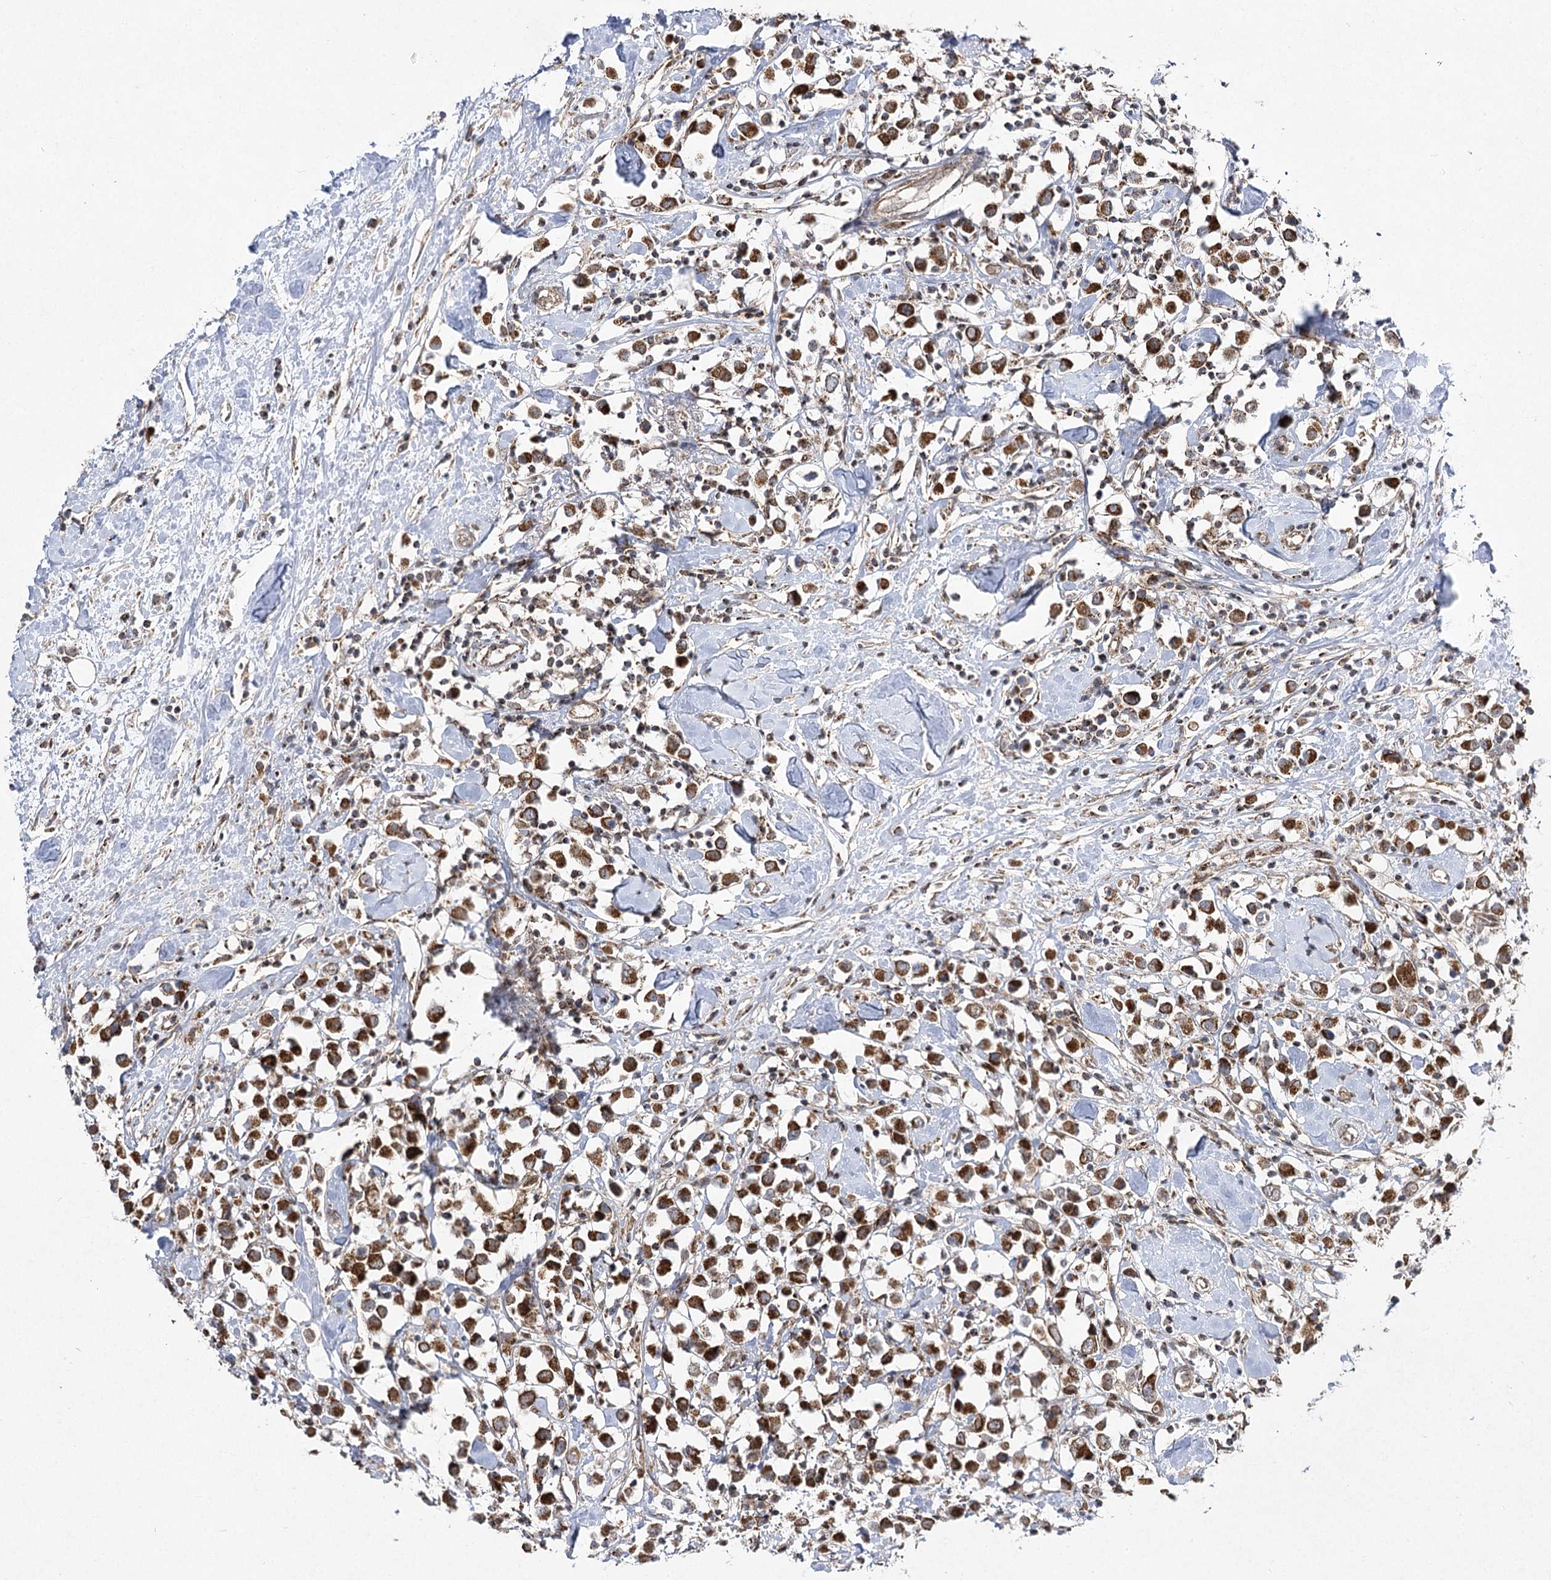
{"staining": {"intensity": "strong", "quantity": ">75%", "location": "cytoplasmic/membranous"}, "tissue": "breast cancer", "cell_type": "Tumor cells", "image_type": "cancer", "snomed": [{"axis": "morphology", "description": "Duct carcinoma"}, {"axis": "topography", "description": "Breast"}], "caption": "Immunohistochemical staining of human breast infiltrating ductal carcinoma displays strong cytoplasmic/membranous protein staining in about >75% of tumor cells. (DAB (3,3'-diaminobenzidine) IHC with brightfield microscopy, high magnification).", "gene": "SLC4A1AP", "patient": {"sex": "female", "age": 61}}